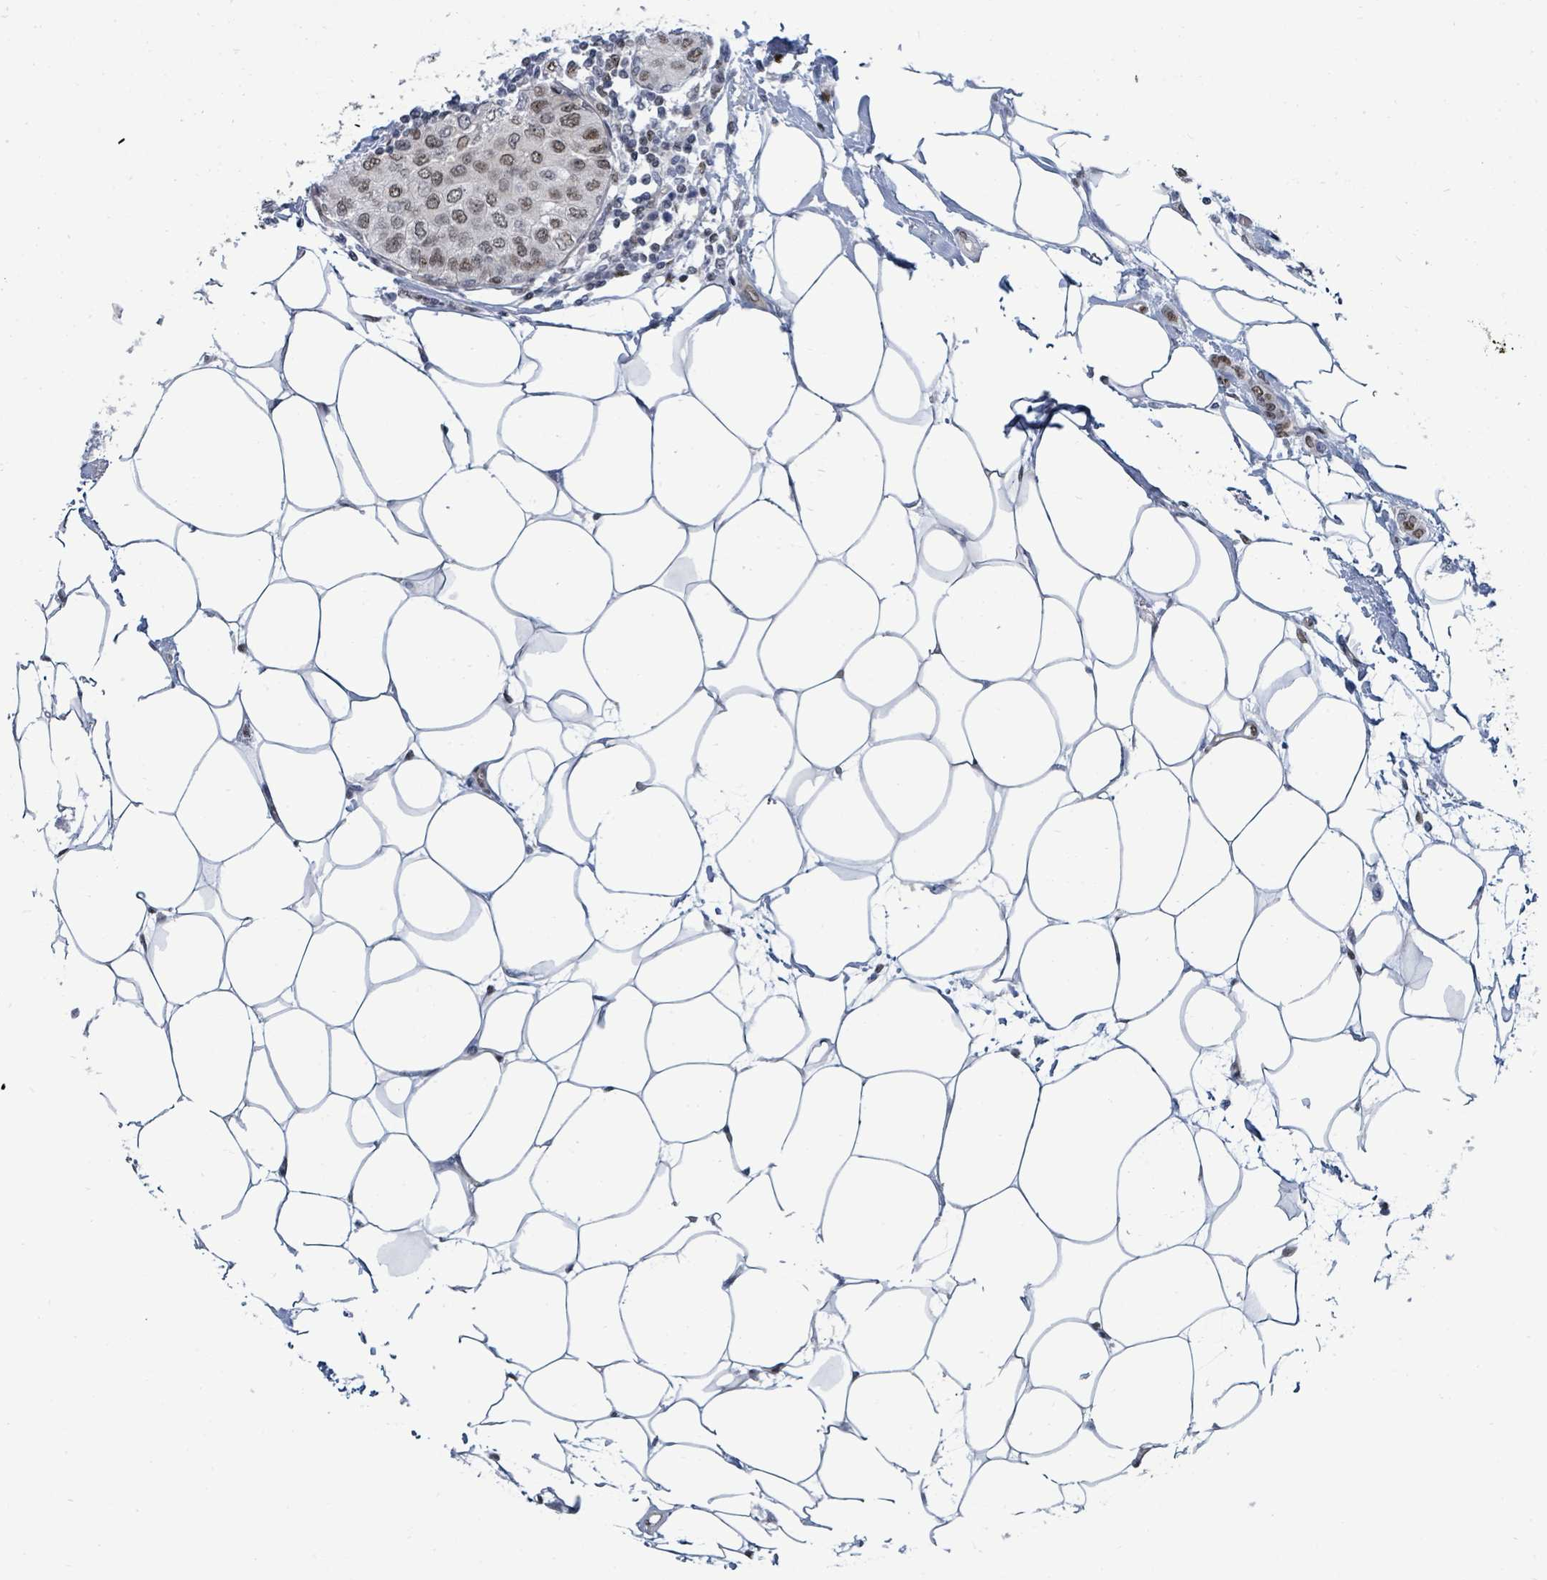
{"staining": {"intensity": "weak", "quantity": ">75%", "location": "nuclear"}, "tissue": "breast cancer", "cell_type": "Tumor cells", "image_type": "cancer", "snomed": [{"axis": "morphology", "description": "Duct carcinoma"}, {"axis": "topography", "description": "Breast"}], "caption": "A brown stain labels weak nuclear staining of a protein in breast infiltrating ductal carcinoma tumor cells.", "gene": "SUMO4", "patient": {"sex": "female", "age": 72}}